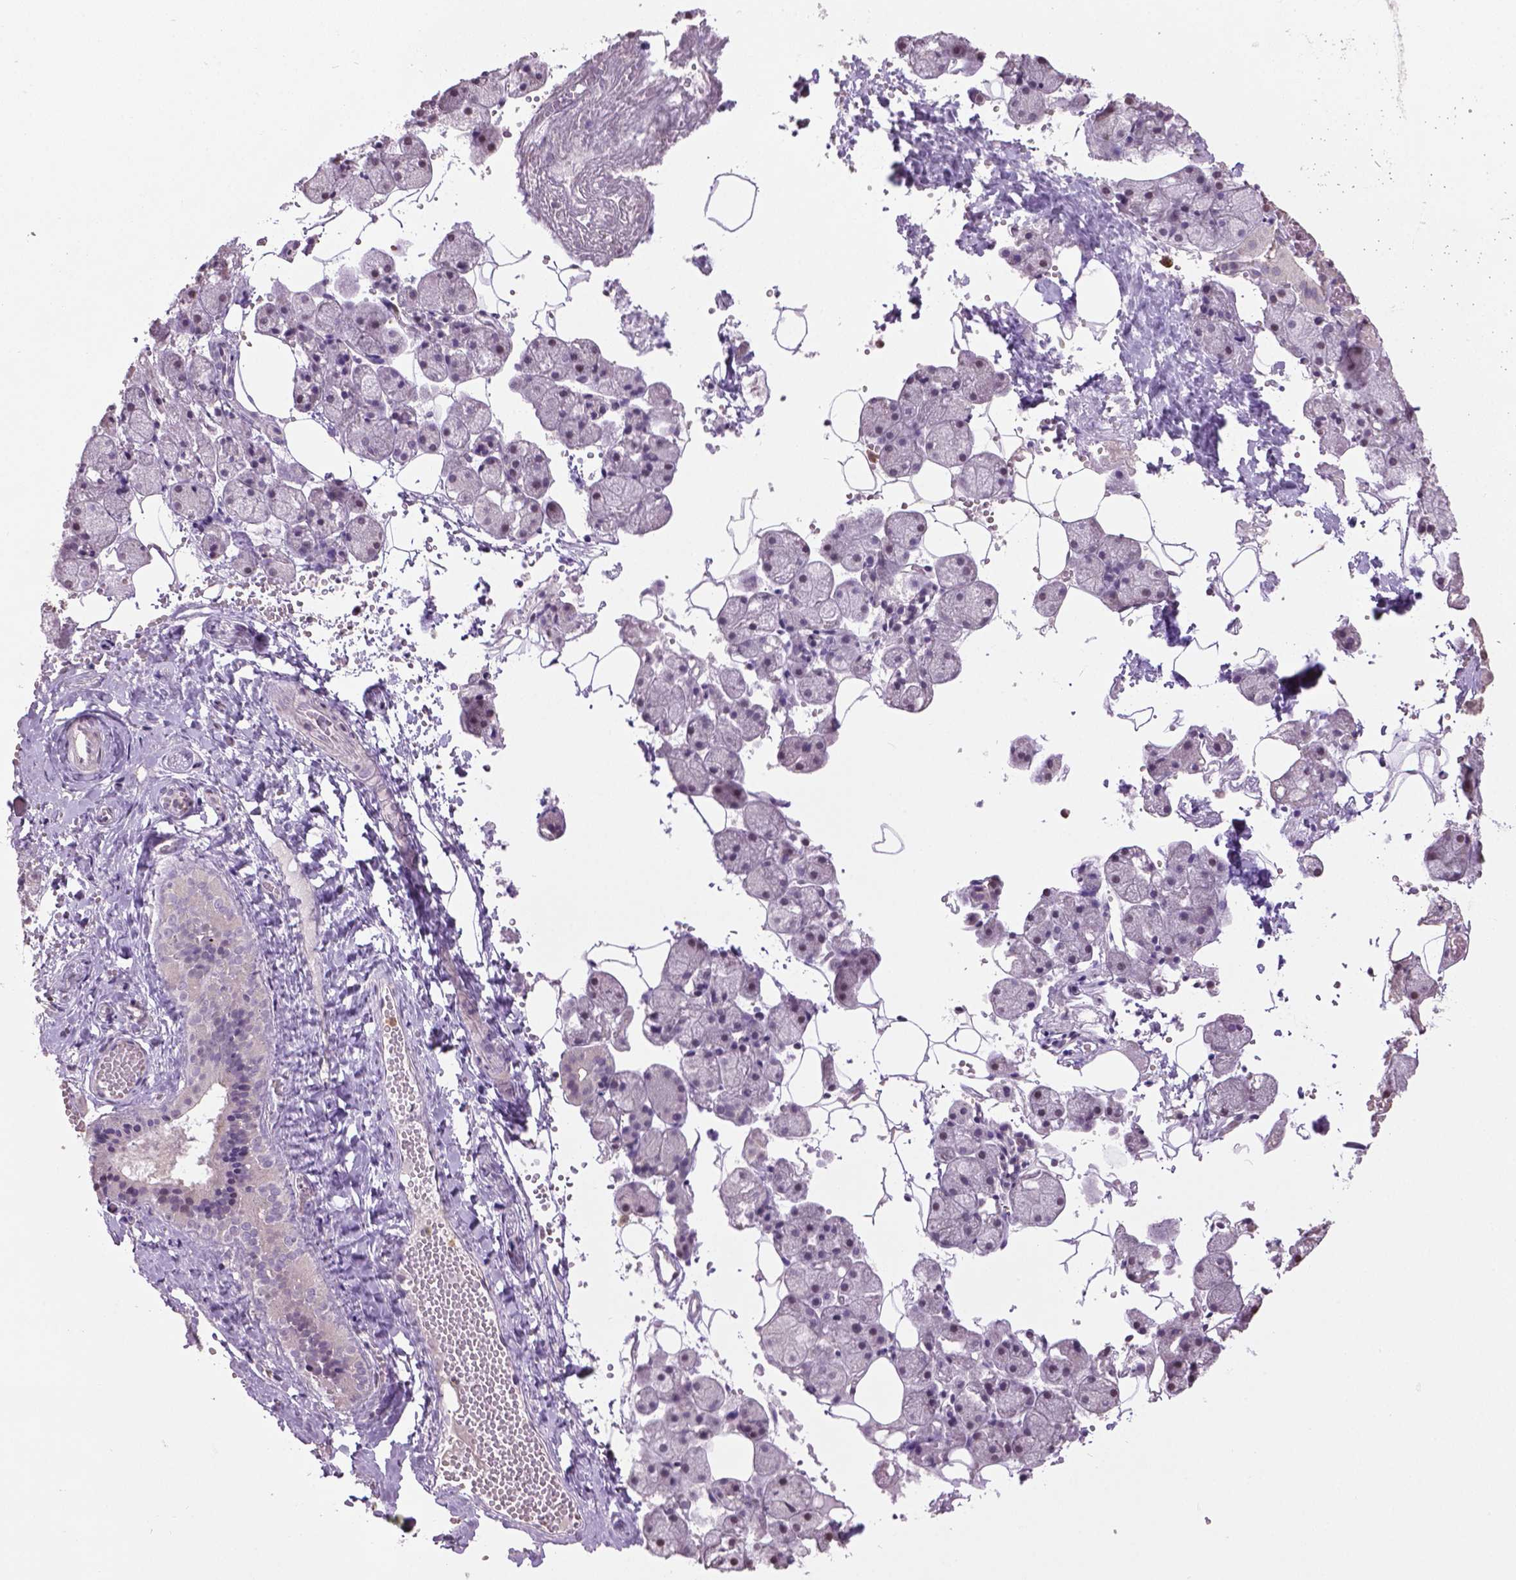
{"staining": {"intensity": "negative", "quantity": "none", "location": "none"}, "tissue": "salivary gland", "cell_type": "Glandular cells", "image_type": "normal", "snomed": [{"axis": "morphology", "description": "Normal tissue, NOS"}, {"axis": "topography", "description": "Salivary gland"}], "caption": "IHC photomicrograph of benign salivary gland: salivary gland stained with DAB displays no significant protein positivity in glandular cells. (DAB (3,3'-diaminobenzidine) immunohistochemistry with hematoxylin counter stain).", "gene": "NTNG2", "patient": {"sex": "male", "age": 38}}